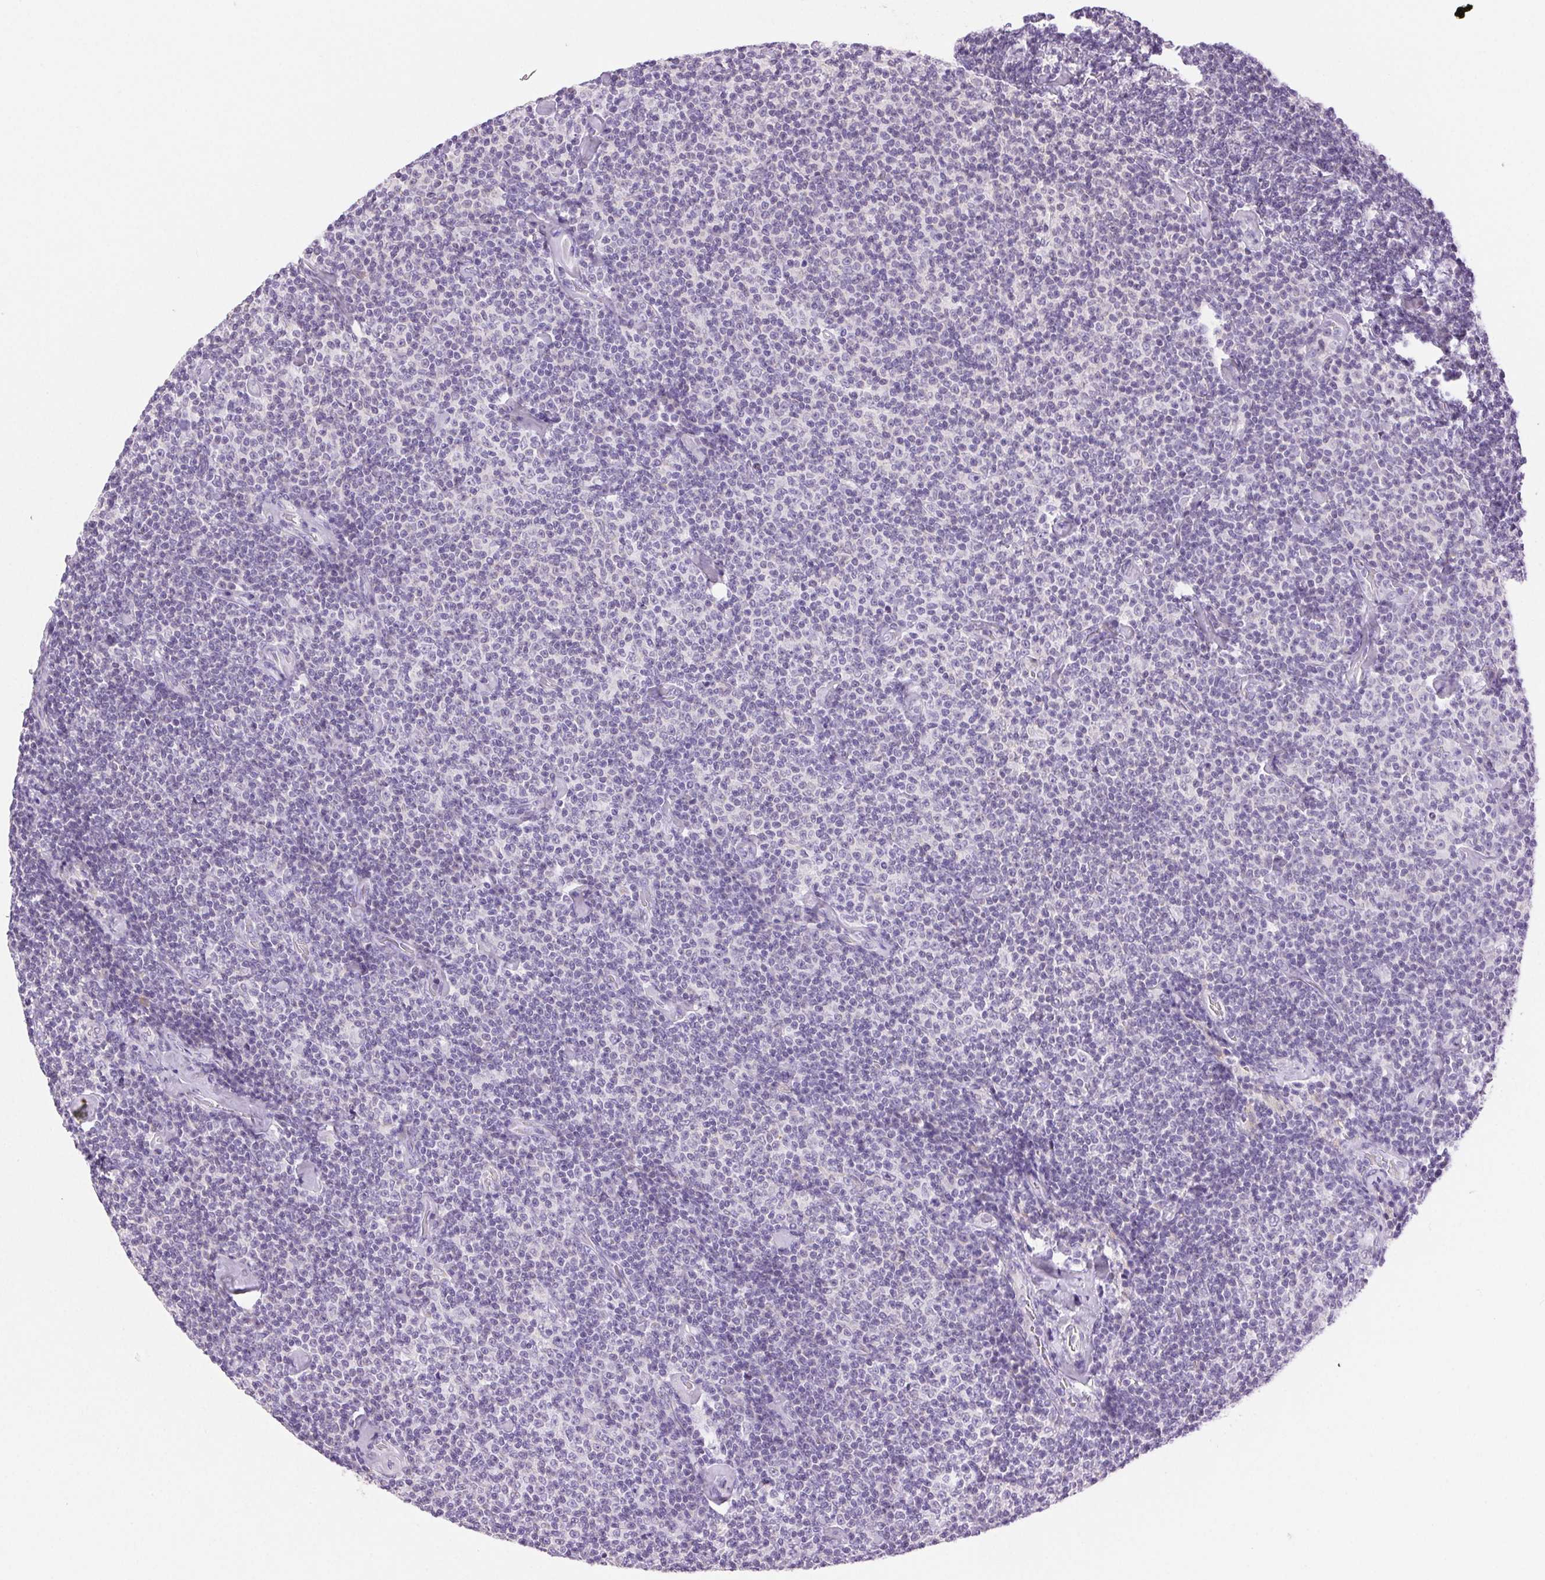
{"staining": {"intensity": "negative", "quantity": "none", "location": "none"}, "tissue": "lymphoma", "cell_type": "Tumor cells", "image_type": "cancer", "snomed": [{"axis": "morphology", "description": "Malignant lymphoma, non-Hodgkin's type, Low grade"}, {"axis": "topography", "description": "Lymph node"}], "caption": "The IHC micrograph has no significant staining in tumor cells of low-grade malignant lymphoma, non-Hodgkin's type tissue. (Brightfield microscopy of DAB immunohistochemistry at high magnification).", "gene": "ARHGAP11B", "patient": {"sex": "male", "age": 81}}